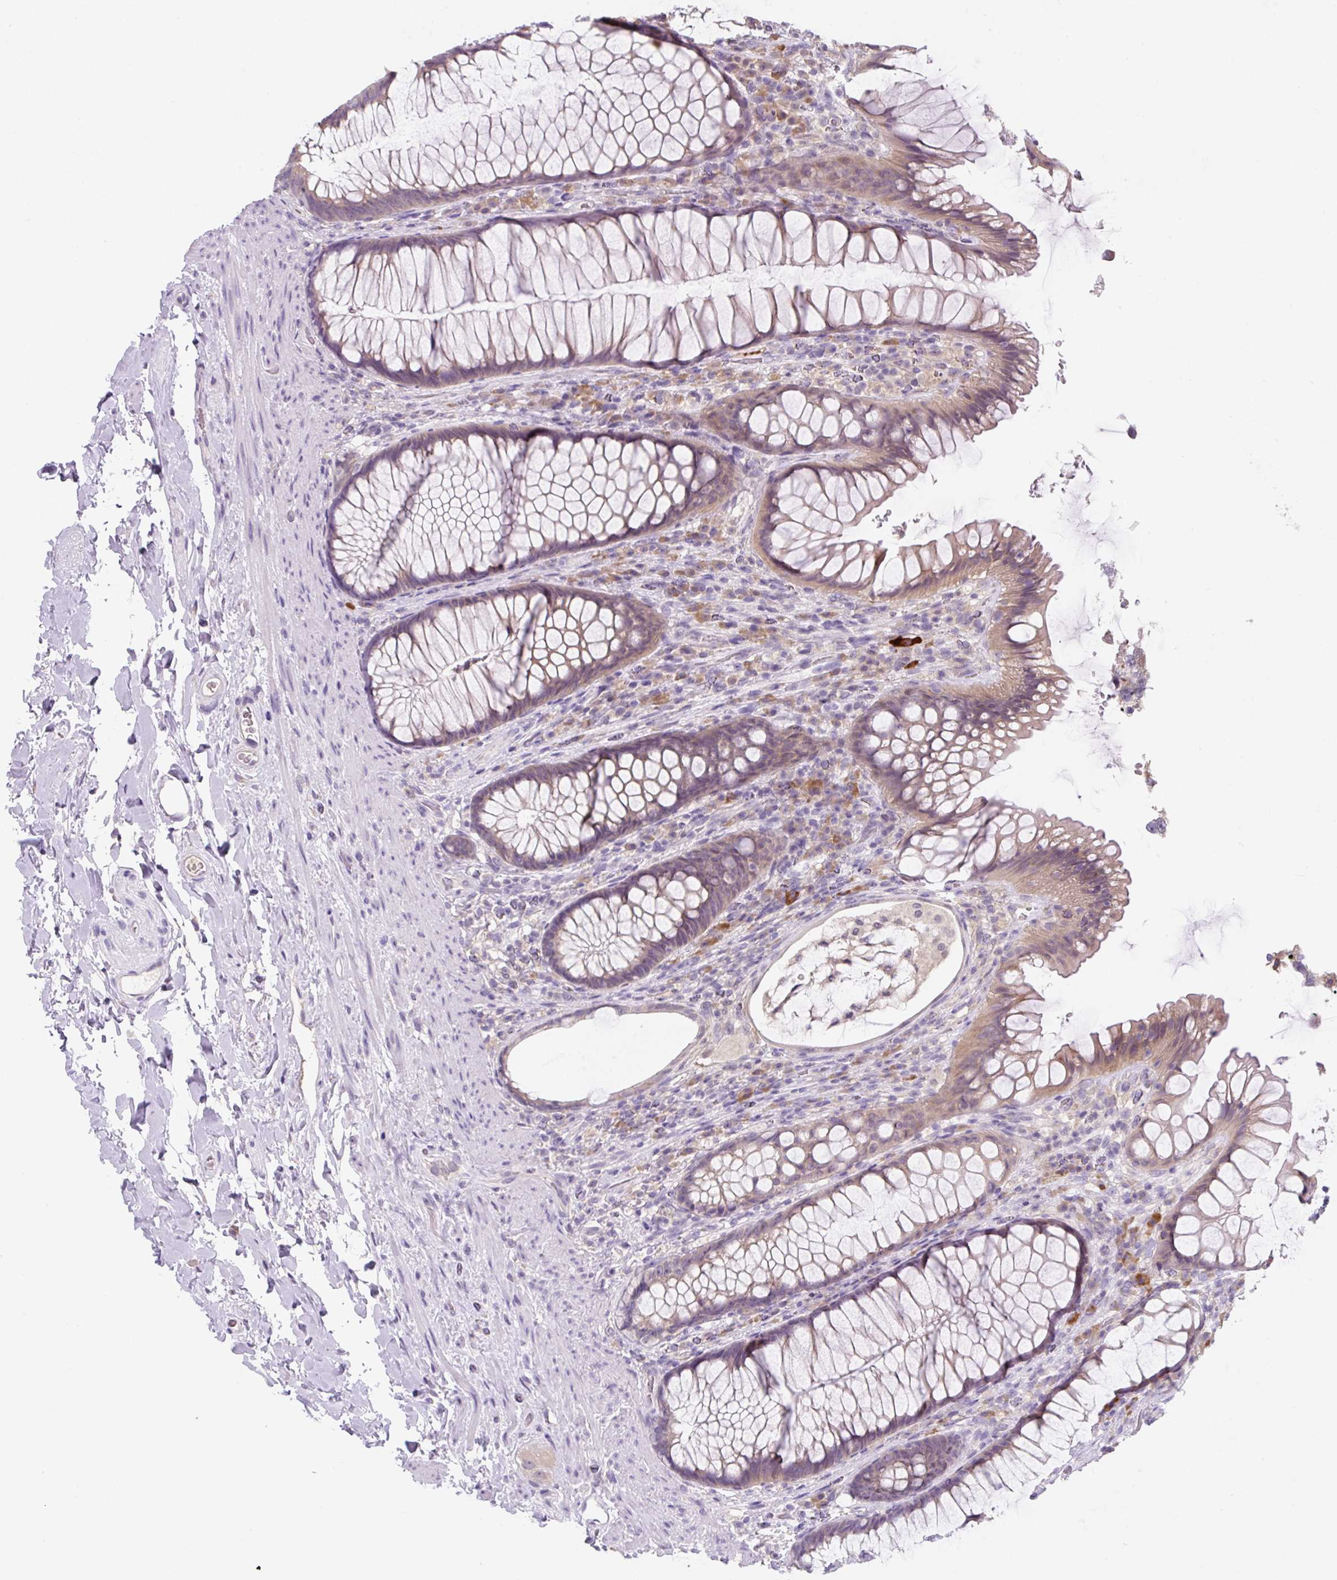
{"staining": {"intensity": "weak", "quantity": ">75%", "location": "cytoplasmic/membranous"}, "tissue": "rectum", "cell_type": "Glandular cells", "image_type": "normal", "snomed": [{"axis": "morphology", "description": "Normal tissue, NOS"}, {"axis": "topography", "description": "Rectum"}], "caption": "Immunohistochemical staining of benign human rectum reveals weak cytoplasmic/membranous protein staining in approximately >75% of glandular cells. Immunohistochemistry (ihc) stains the protein in brown and the nuclei are stained blue.", "gene": "FZD5", "patient": {"sex": "male", "age": 53}}